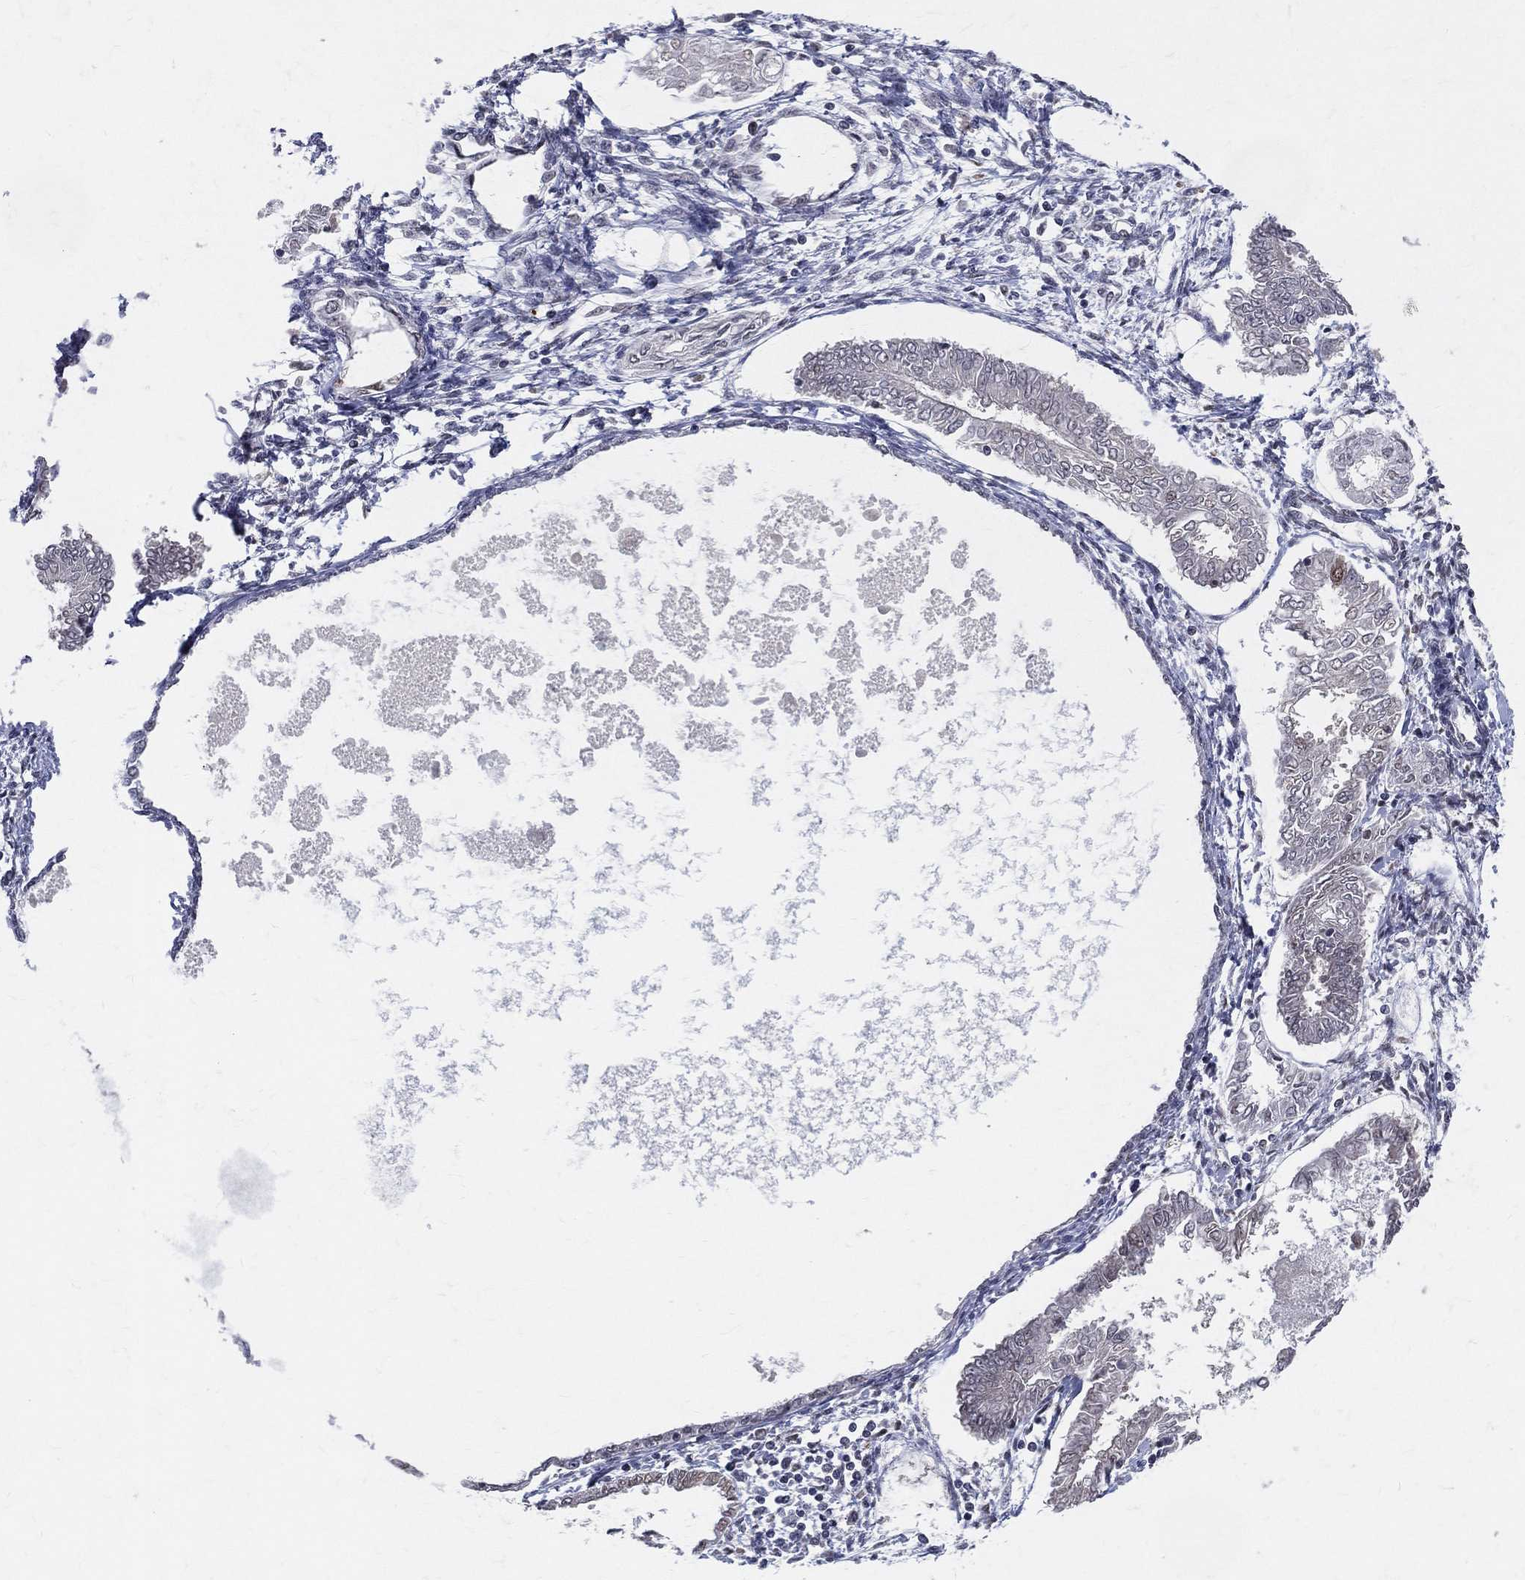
{"staining": {"intensity": "negative", "quantity": "none", "location": "none"}, "tissue": "endometrial cancer", "cell_type": "Tumor cells", "image_type": "cancer", "snomed": [{"axis": "morphology", "description": "Adenocarcinoma, NOS"}, {"axis": "topography", "description": "Endometrium"}], "caption": "Immunohistochemistry micrograph of neoplastic tissue: human endometrial cancer stained with DAB (3,3'-diaminobenzidine) shows no significant protein staining in tumor cells. Brightfield microscopy of IHC stained with DAB (brown) and hematoxylin (blue), captured at high magnification.", "gene": "CDK7", "patient": {"sex": "female", "age": 68}}